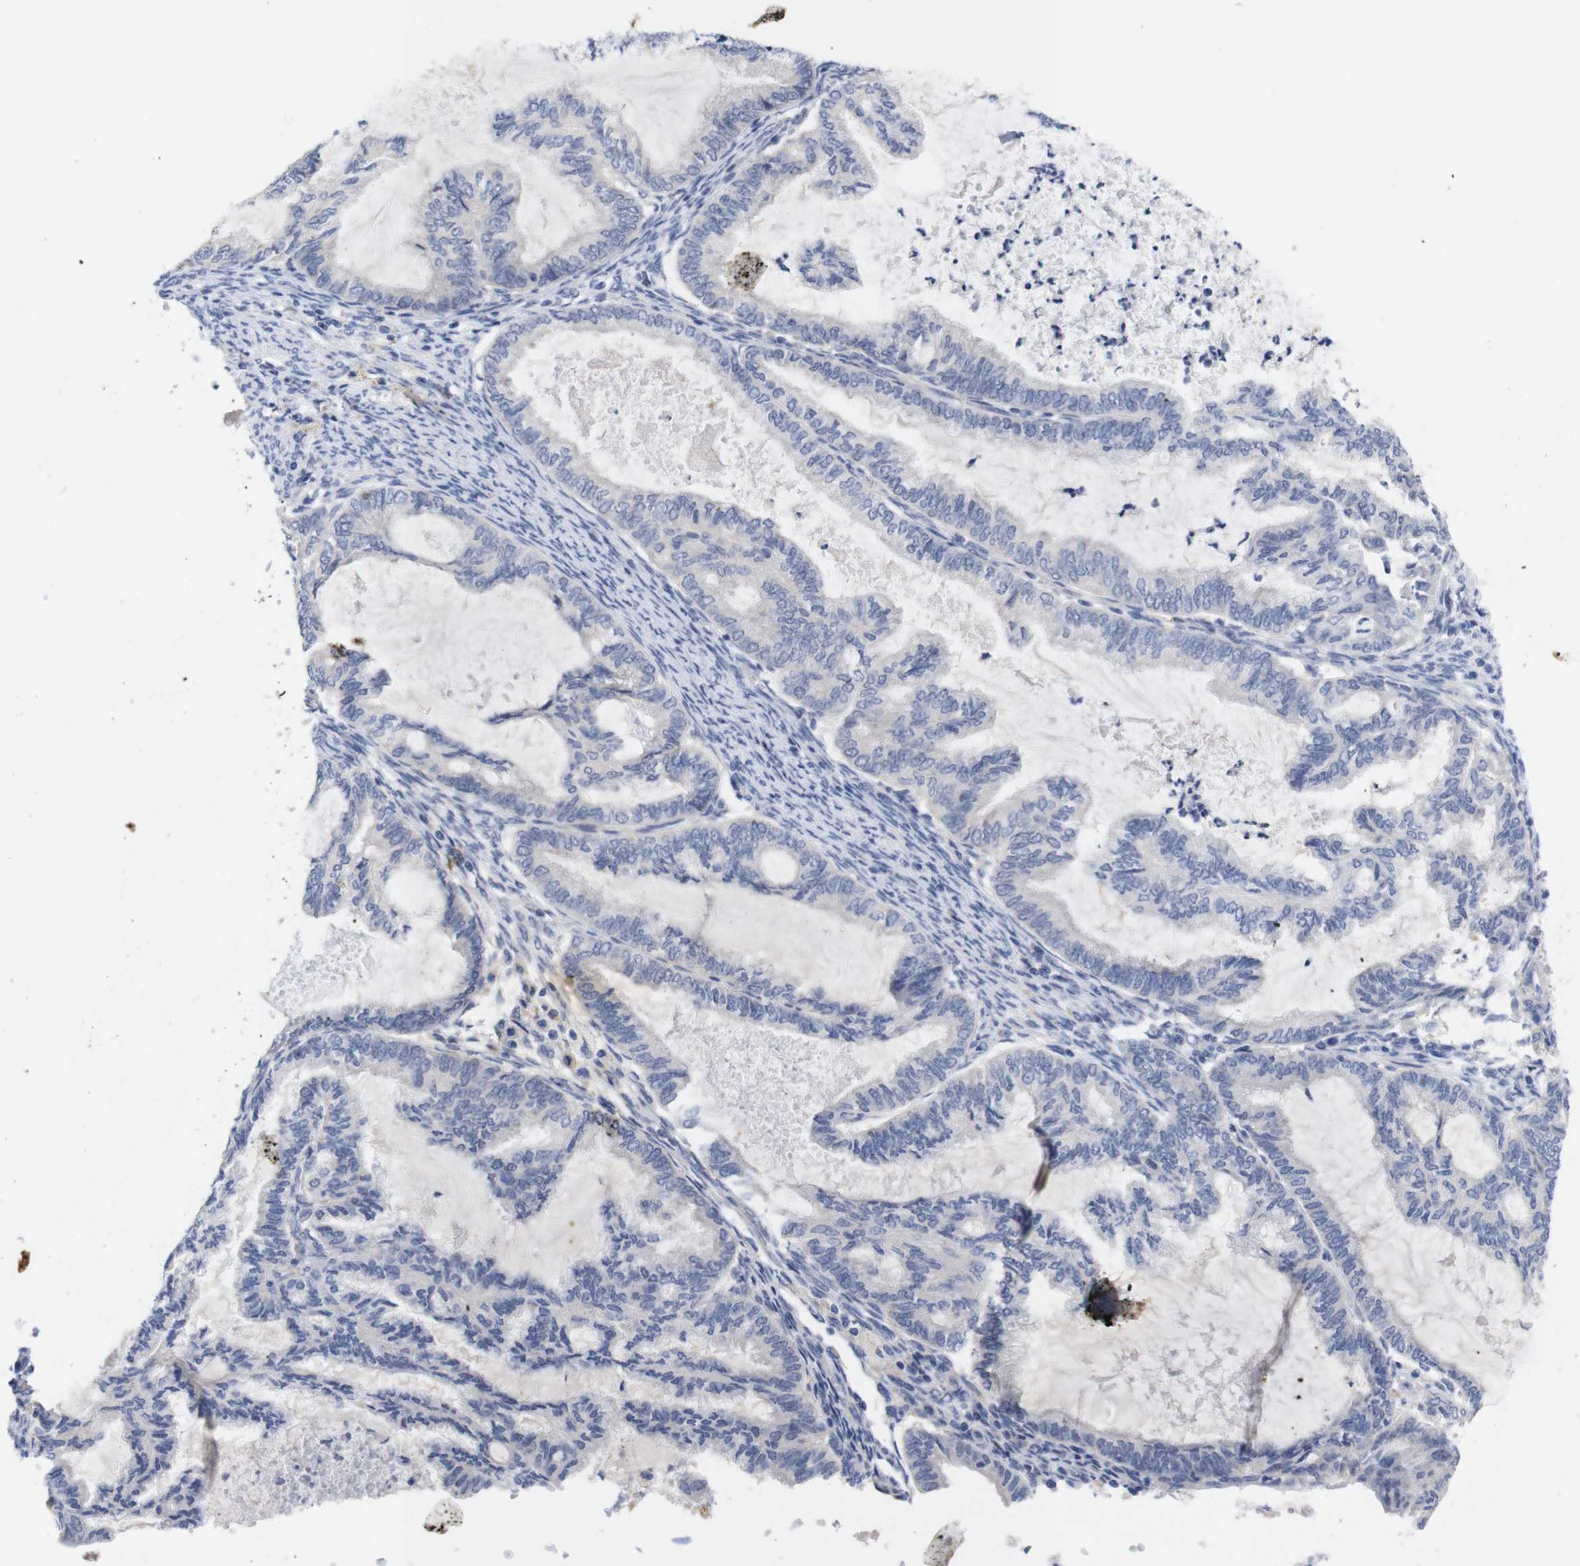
{"staining": {"intensity": "negative", "quantity": "none", "location": "none"}, "tissue": "cervical cancer", "cell_type": "Tumor cells", "image_type": "cancer", "snomed": [{"axis": "morphology", "description": "Normal tissue, NOS"}, {"axis": "morphology", "description": "Adenocarcinoma, NOS"}, {"axis": "topography", "description": "Cervix"}, {"axis": "topography", "description": "Endometrium"}], "caption": "Micrograph shows no significant protein positivity in tumor cells of adenocarcinoma (cervical). (DAB (3,3'-diaminobenzidine) immunohistochemistry with hematoxylin counter stain).", "gene": "TNNI3", "patient": {"sex": "female", "age": 86}}